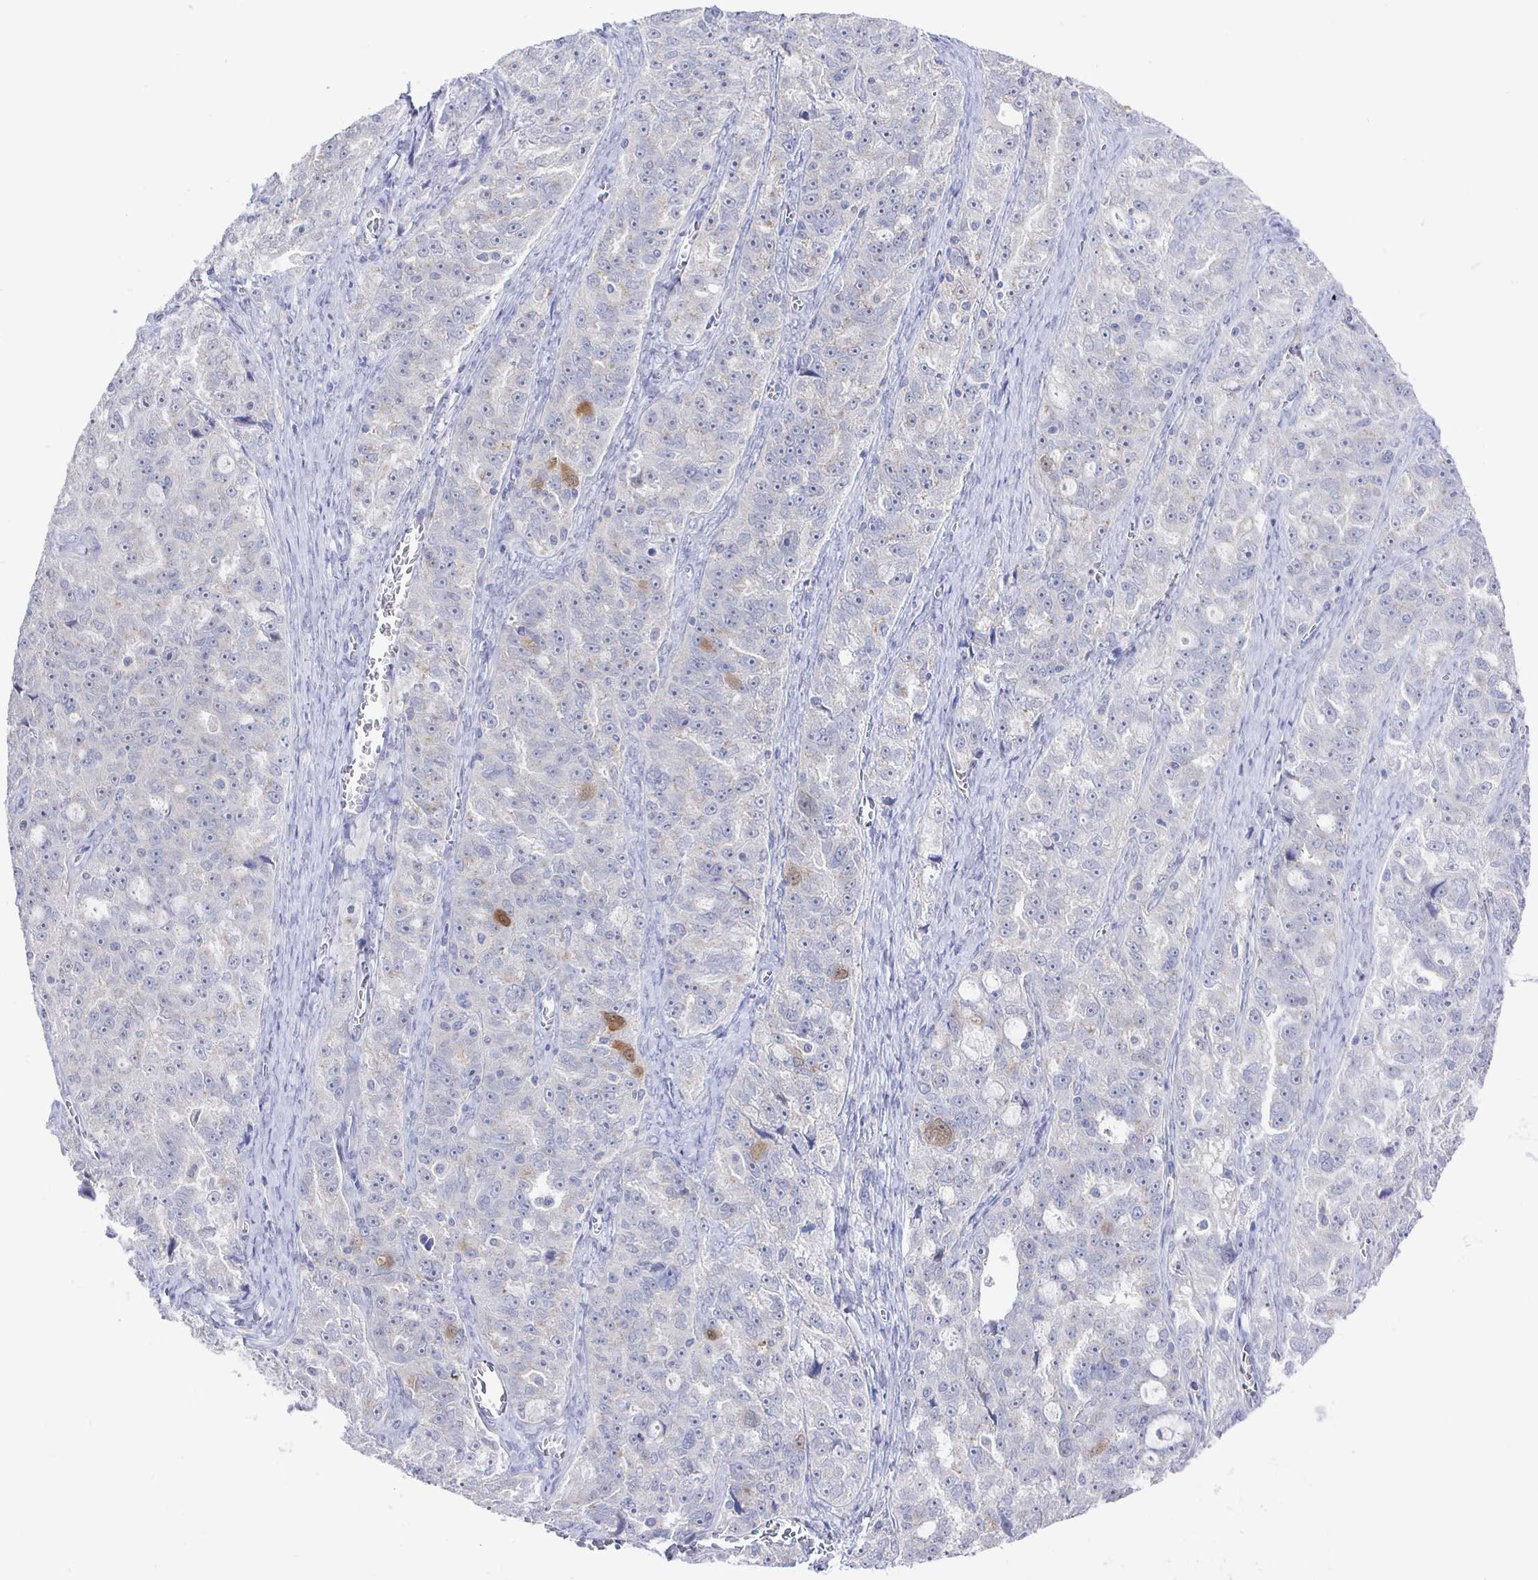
{"staining": {"intensity": "negative", "quantity": "none", "location": "none"}, "tissue": "ovarian cancer", "cell_type": "Tumor cells", "image_type": "cancer", "snomed": [{"axis": "morphology", "description": "Cystadenocarcinoma, serous, NOS"}, {"axis": "topography", "description": "Ovary"}], "caption": "This is a micrograph of immunohistochemistry (IHC) staining of ovarian cancer (serous cystadenocarcinoma), which shows no expression in tumor cells.", "gene": "LRRC23", "patient": {"sex": "female", "age": 51}}